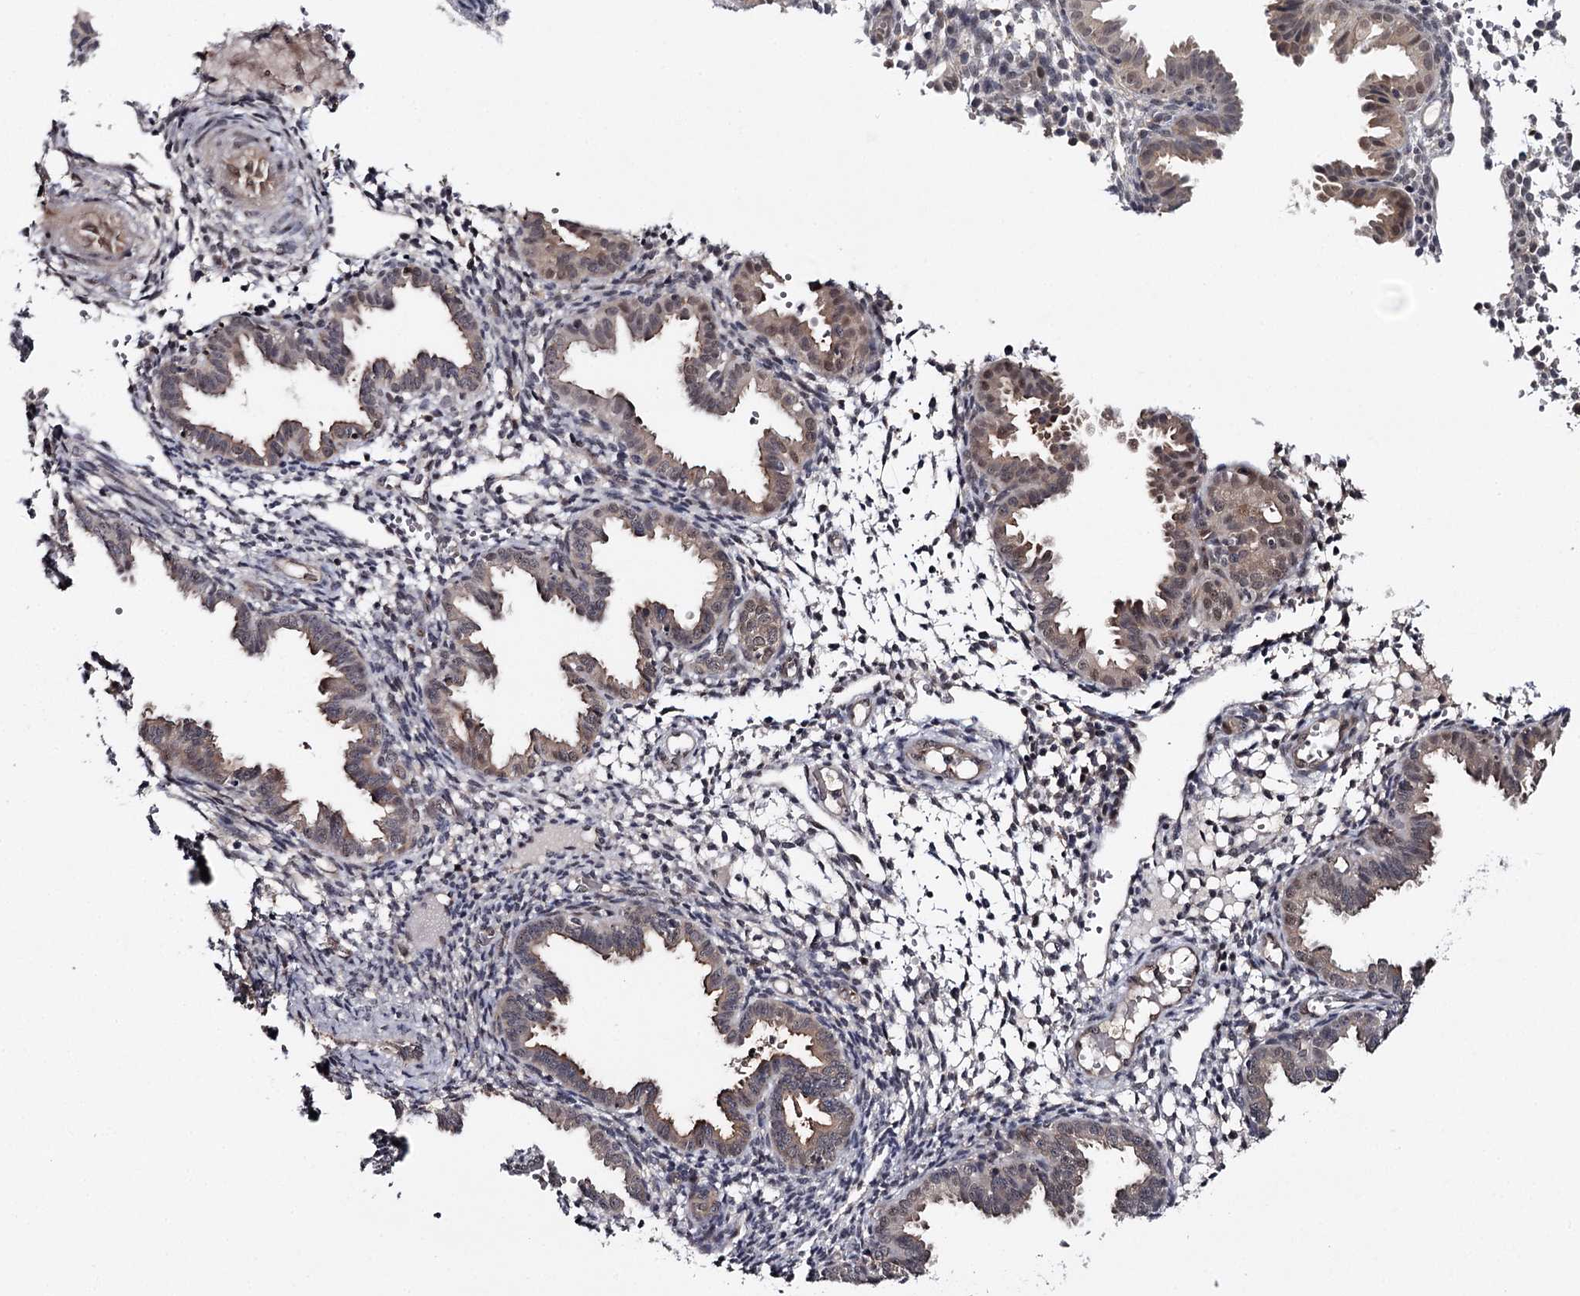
{"staining": {"intensity": "negative", "quantity": "none", "location": "none"}, "tissue": "endometrium", "cell_type": "Cells in endometrial stroma", "image_type": "normal", "snomed": [{"axis": "morphology", "description": "Normal tissue, NOS"}, {"axis": "topography", "description": "Endometrium"}], "caption": "A histopathology image of endometrium stained for a protein exhibits no brown staining in cells in endometrial stroma.", "gene": "GTSF1", "patient": {"sex": "female", "age": 33}}